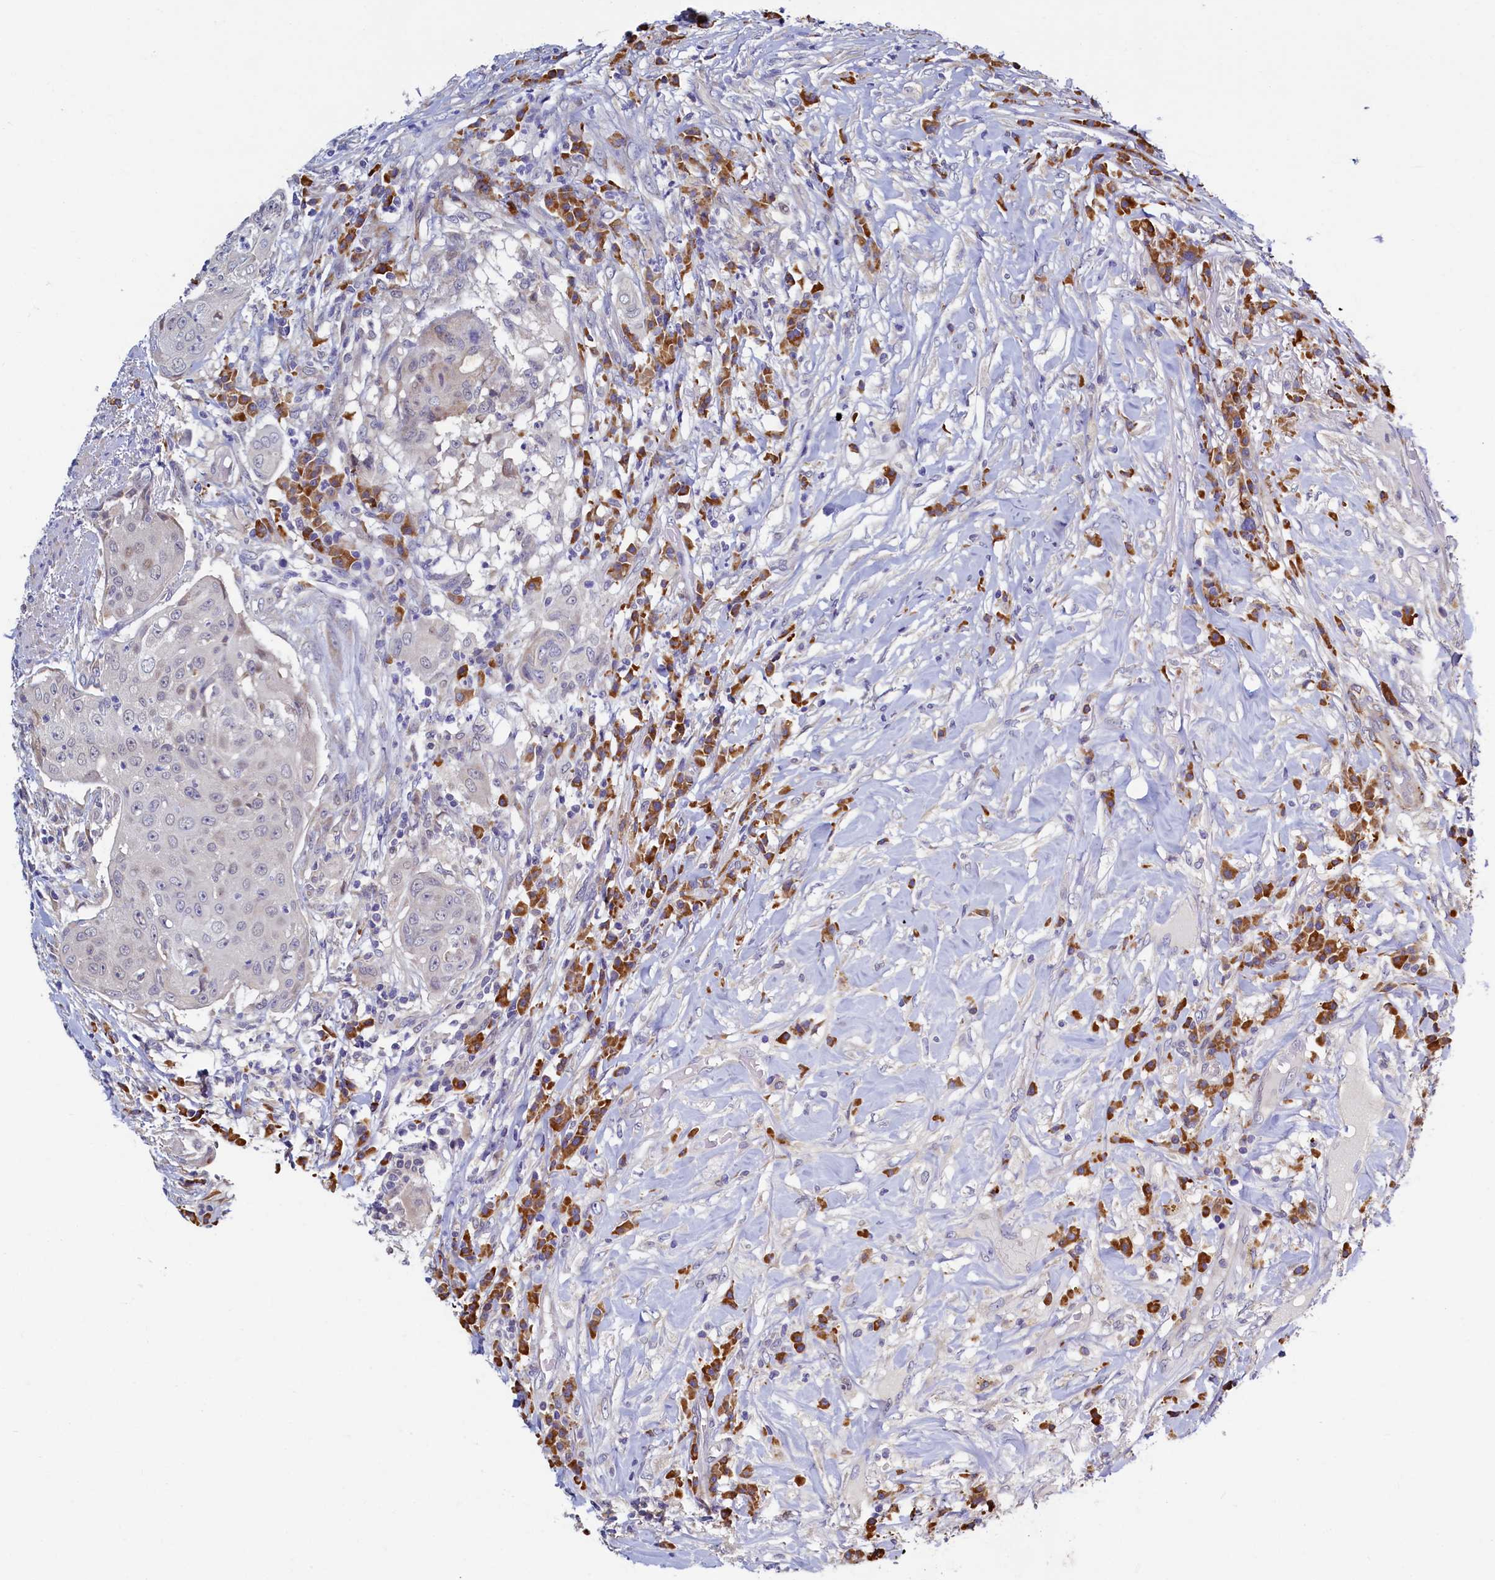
{"staining": {"intensity": "negative", "quantity": "none", "location": "none"}, "tissue": "urothelial cancer", "cell_type": "Tumor cells", "image_type": "cancer", "snomed": [{"axis": "morphology", "description": "Urothelial carcinoma, High grade"}, {"axis": "topography", "description": "Urinary bladder"}], "caption": "Immunohistochemistry of urothelial carcinoma (high-grade) displays no positivity in tumor cells.", "gene": "SLC16A14", "patient": {"sex": "female", "age": 63}}